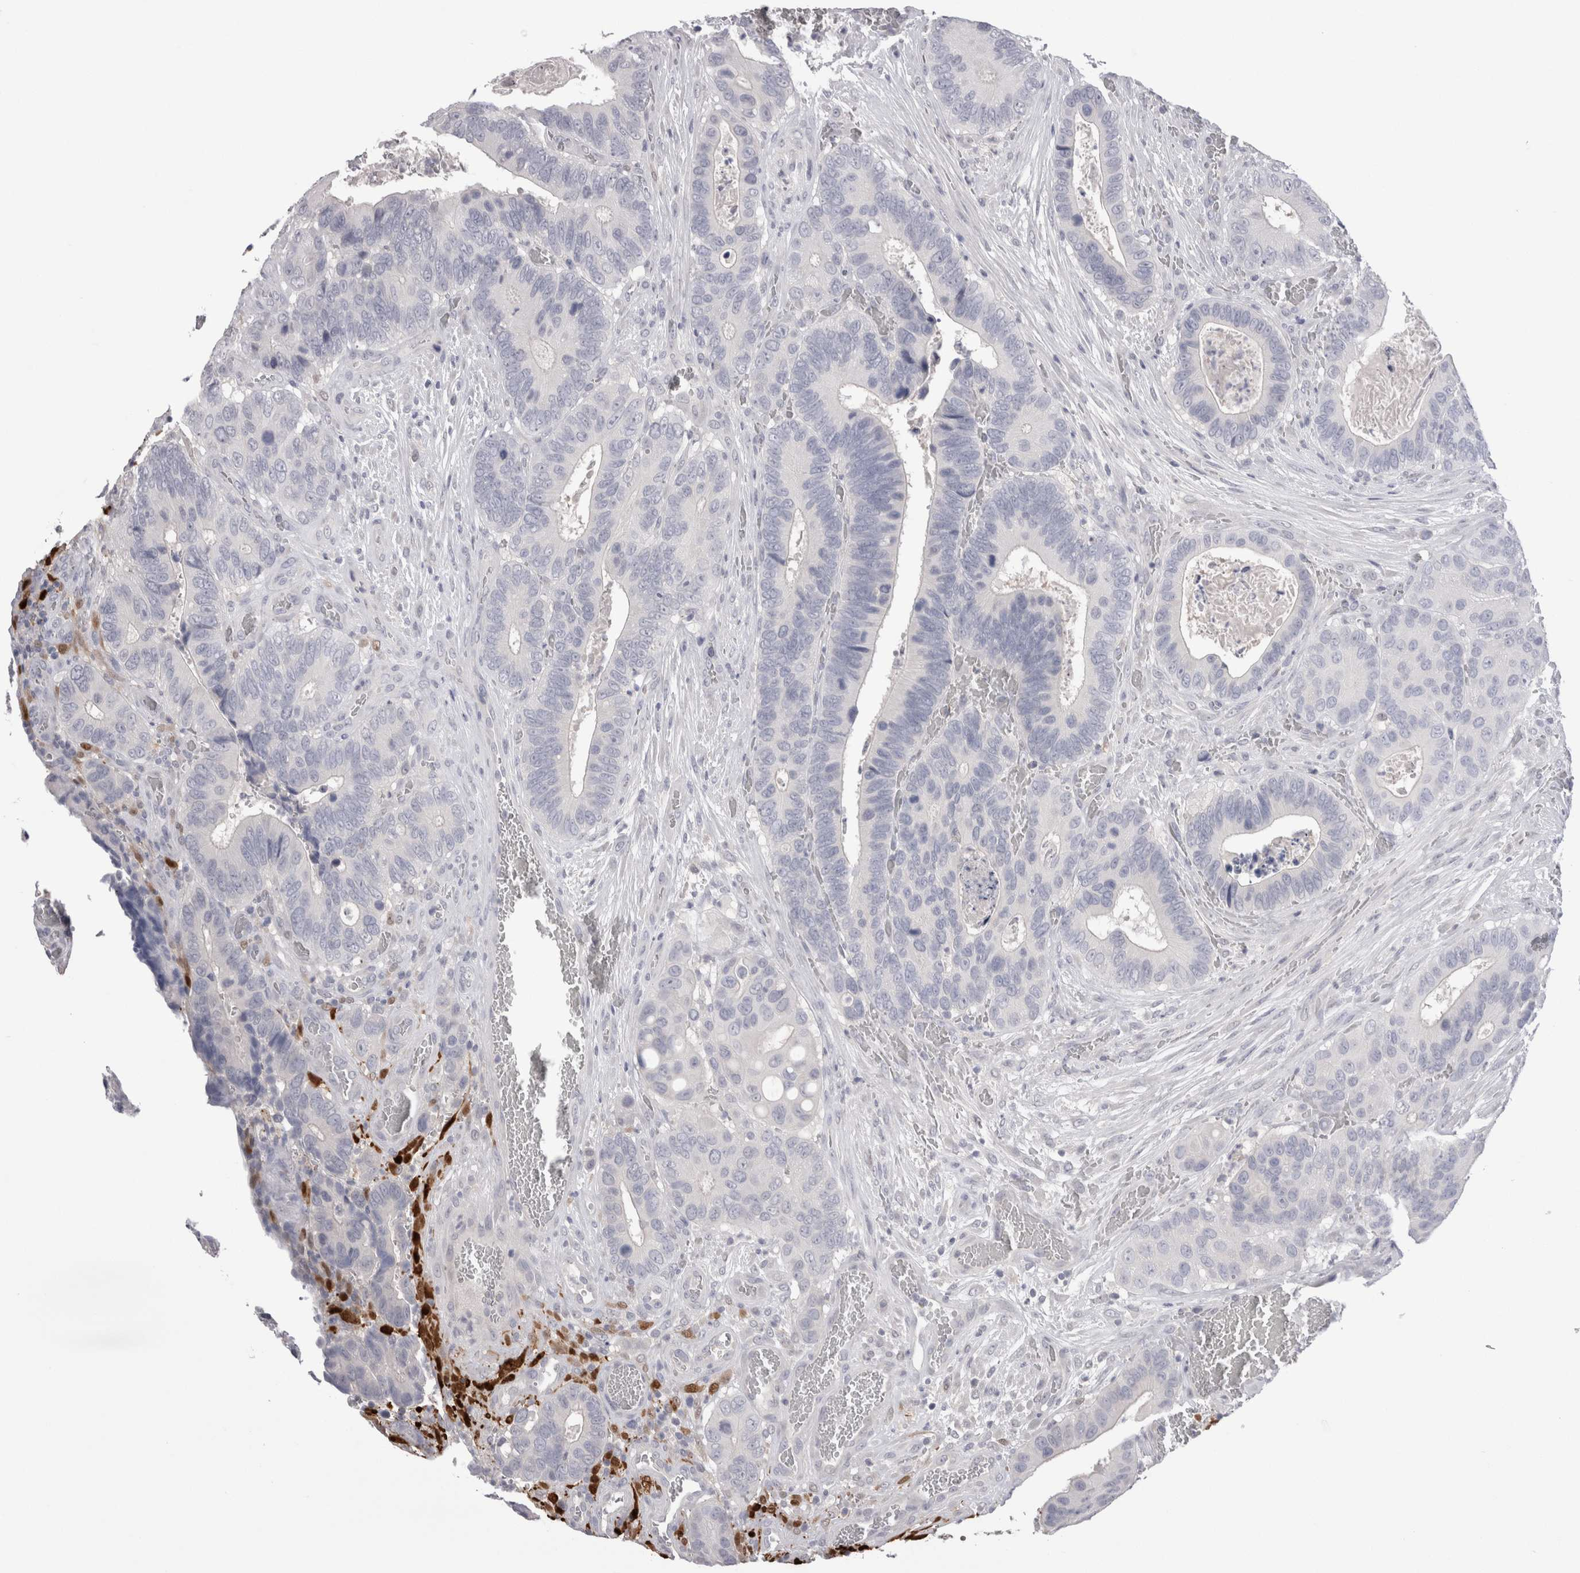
{"staining": {"intensity": "negative", "quantity": "none", "location": "none"}, "tissue": "colorectal cancer", "cell_type": "Tumor cells", "image_type": "cancer", "snomed": [{"axis": "morphology", "description": "Adenocarcinoma, NOS"}, {"axis": "topography", "description": "Colon"}], "caption": "Immunohistochemistry (IHC) of human colorectal adenocarcinoma displays no expression in tumor cells.", "gene": "SUCNR1", "patient": {"sex": "male", "age": 72}}